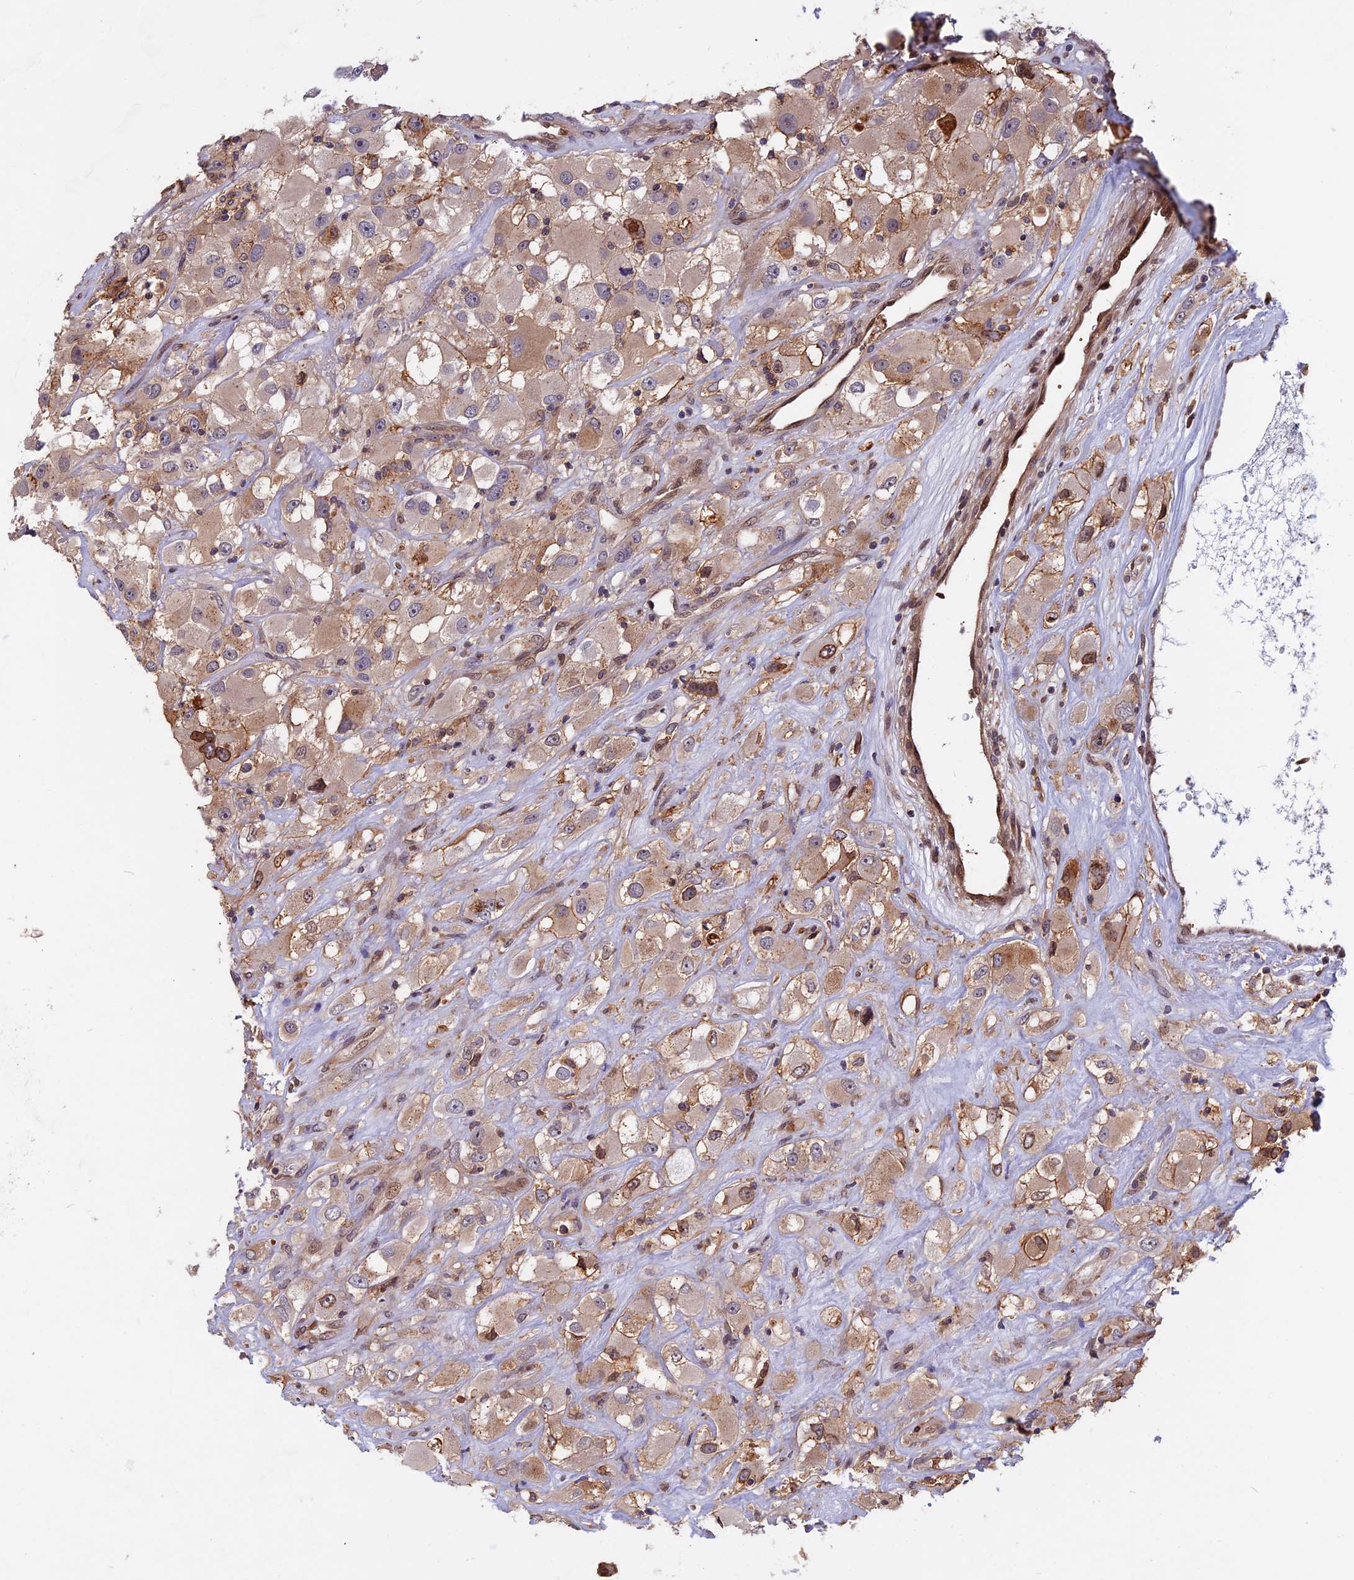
{"staining": {"intensity": "weak", "quantity": ">75%", "location": "cytoplasmic/membranous"}, "tissue": "renal cancer", "cell_type": "Tumor cells", "image_type": "cancer", "snomed": [{"axis": "morphology", "description": "Adenocarcinoma, NOS"}, {"axis": "topography", "description": "Kidney"}], "caption": "Renal adenocarcinoma stained with DAB (3,3'-diaminobenzidine) immunohistochemistry displays low levels of weak cytoplasmic/membranous expression in approximately >75% of tumor cells.", "gene": "SPG11", "patient": {"sex": "female", "age": 52}}